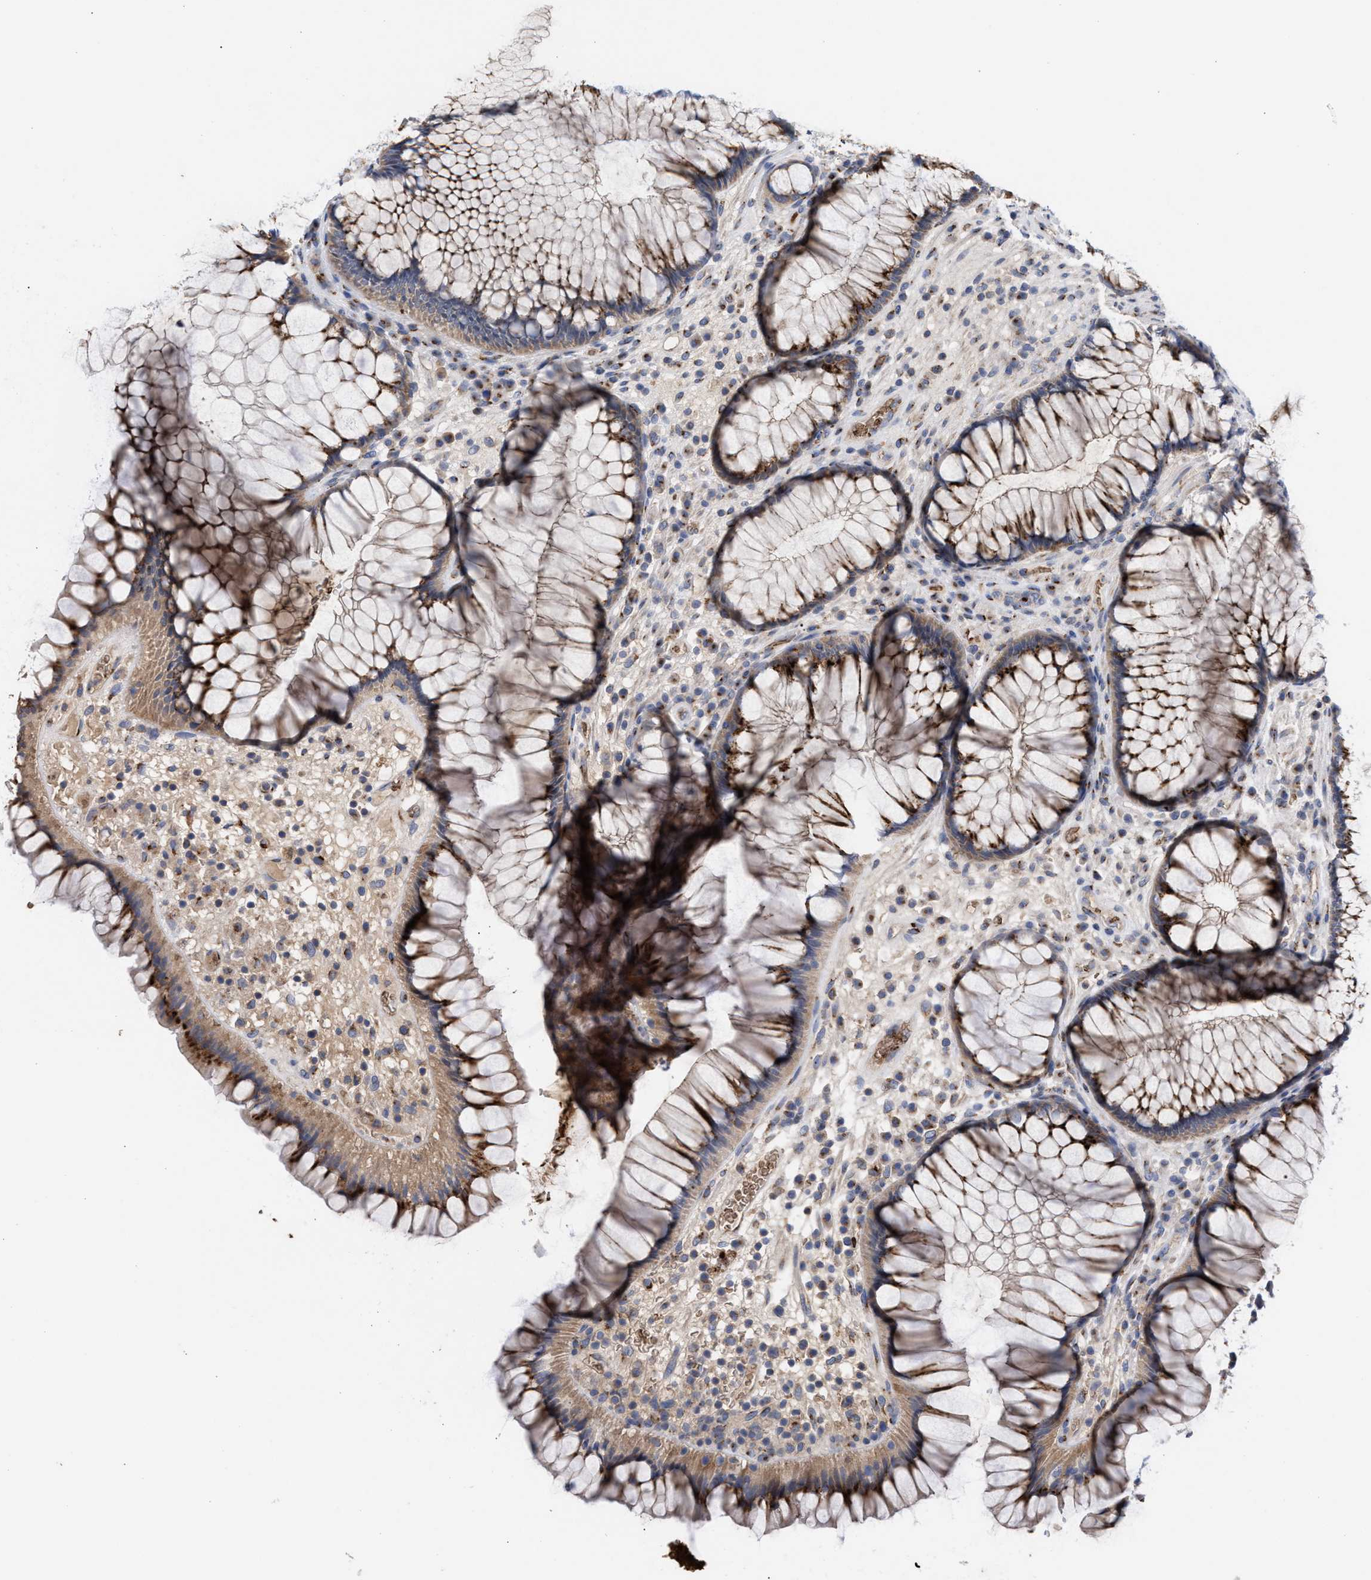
{"staining": {"intensity": "strong", "quantity": ">75%", "location": "cytoplasmic/membranous"}, "tissue": "rectum", "cell_type": "Glandular cells", "image_type": "normal", "snomed": [{"axis": "morphology", "description": "Normal tissue, NOS"}, {"axis": "topography", "description": "Rectum"}], "caption": "Immunohistochemical staining of benign human rectum displays high levels of strong cytoplasmic/membranous positivity in approximately >75% of glandular cells. (Stains: DAB (3,3'-diaminobenzidine) in brown, nuclei in blue, Microscopy: brightfield microscopy at high magnification).", "gene": "CCL2", "patient": {"sex": "male", "age": 51}}